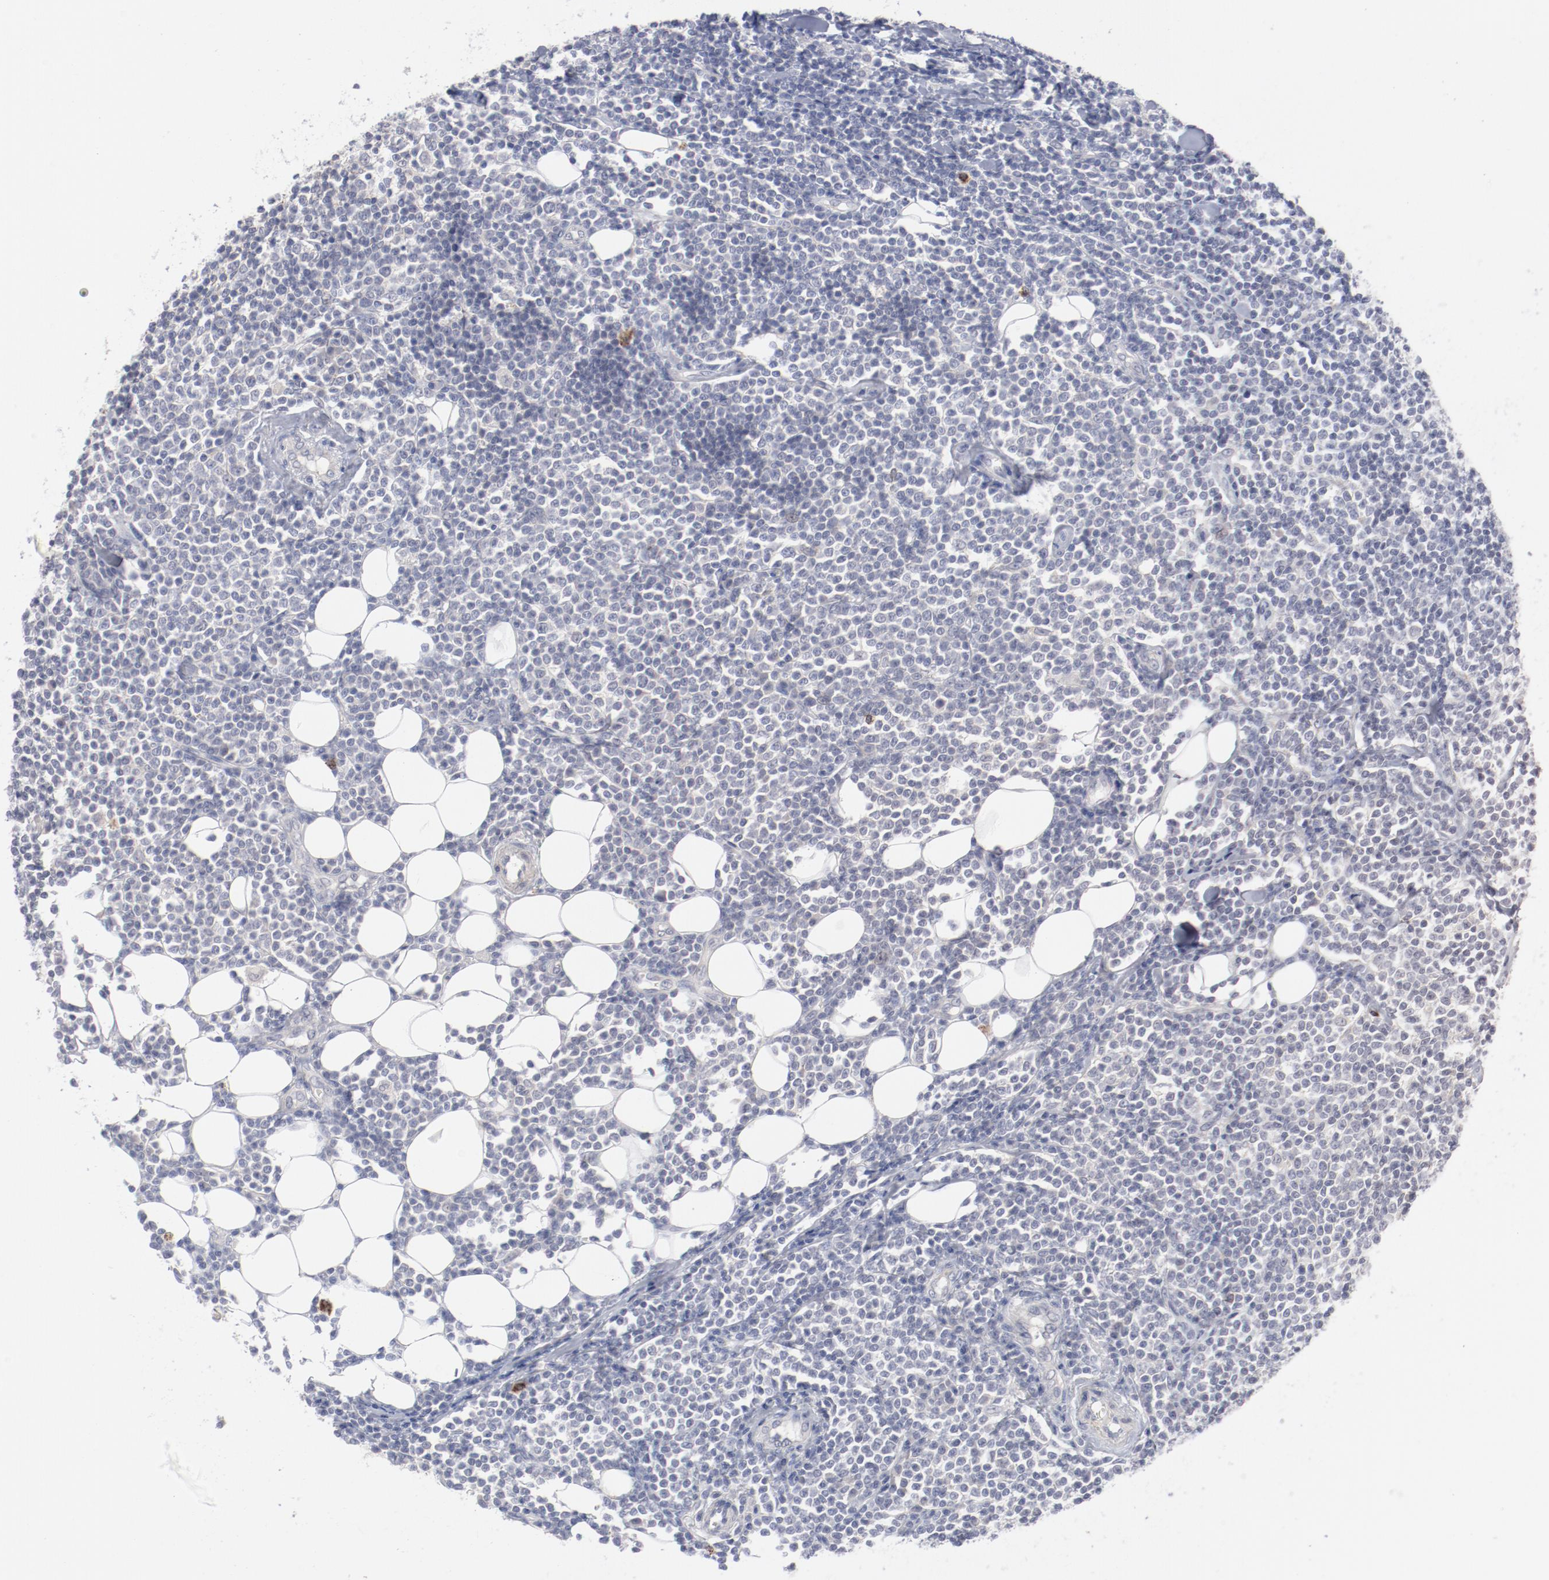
{"staining": {"intensity": "negative", "quantity": "none", "location": "none"}, "tissue": "lymphoma", "cell_type": "Tumor cells", "image_type": "cancer", "snomed": [{"axis": "morphology", "description": "Malignant lymphoma, non-Hodgkin's type, Low grade"}, {"axis": "topography", "description": "Soft tissue"}], "caption": "The immunohistochemistry image has no significant expression in tumor cells of low-grade malignant lymphoma, non-Hodgkin's type tissue. The staining was performed using DAB to visualize the protein expression in brown, while the nuclei were stained in blue with hematoxylin (Magnification: 20x).", "gene": "SH3BGR", "patient": {"sex": "male", "age": 92}}